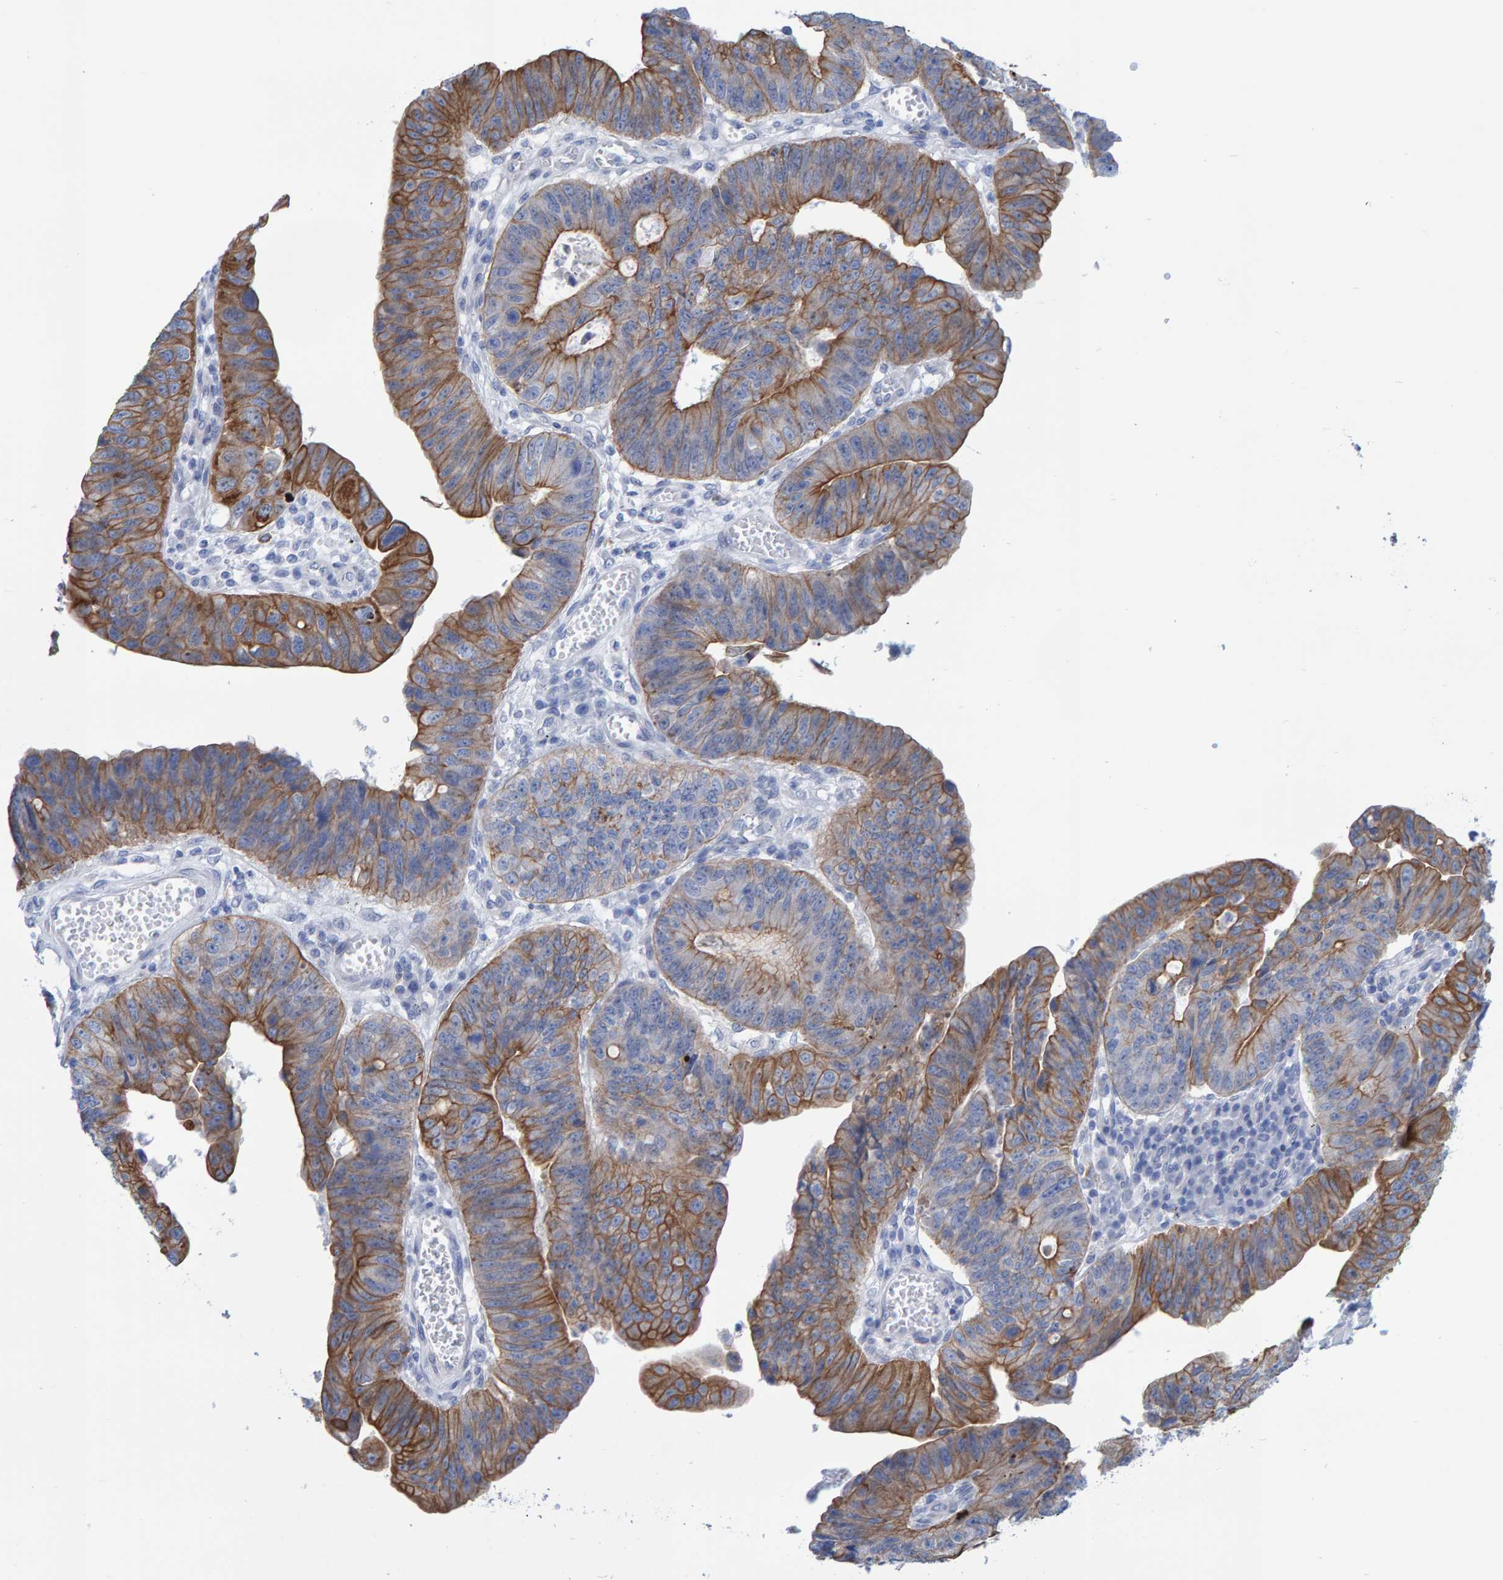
{"staining": {"intensity": "moderate", "quantity": "25%-75%", "location": "cytoplasmic/membranous"}, "tissue": "stomach cancer", "cell_type": "Tumor cells", "image_type": "cancer", "snomed": [{"axis": "morphology", "description": "Adenocarcinoma, NOS"}, {"axis": "topography", "description": "Stomach"}], "caption": "Brown immunohistochemical staining in stomach cancer exhibits moderate cytoplasmic/membranous staining in about 25%-75% of tumor cells.", "gene": "JAKMIP3", "patient": {"sex": "male", "age": 59}}